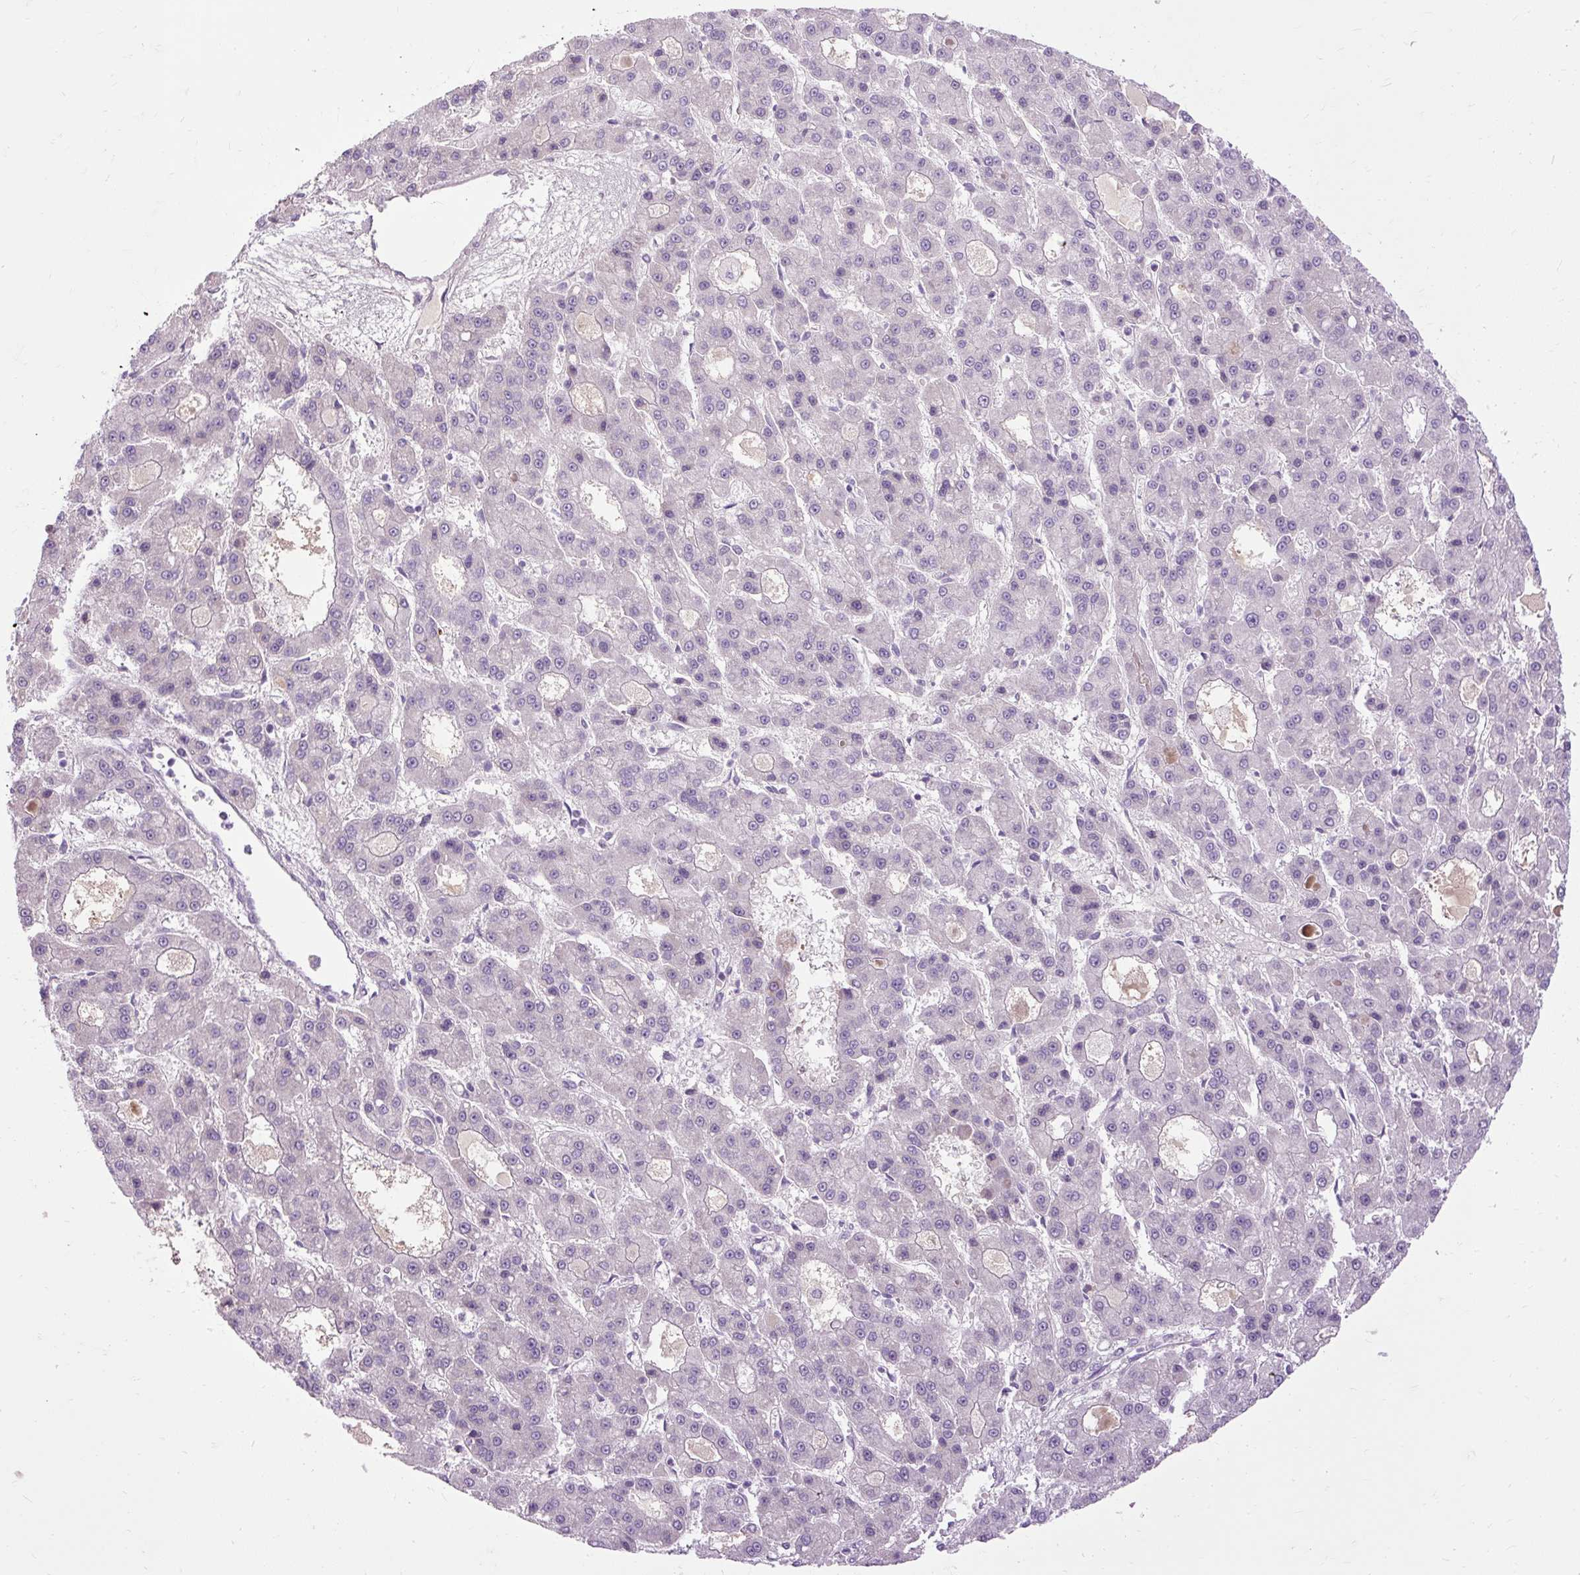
{"staining": {"intensity": "negative", "quantity": "none", "location": "none"}, "tissue": "liver cancer", "cell_type": "Tumor cells", "image_type": "cancer", "snomed": [{"axis": "morphology", "description": "Carcinoma, Hepatocellular, NOS"}, {"axis": "topography", "description": "Liver"}], "caption": "This is an immunohistochemistry (IHC) photomicrograph of human liver cancer (hepatocellular carcinoma). There is no staining in tumor cells.", "gene": "ARRDC2", "patient": {"sex": "male", "age": 70}}